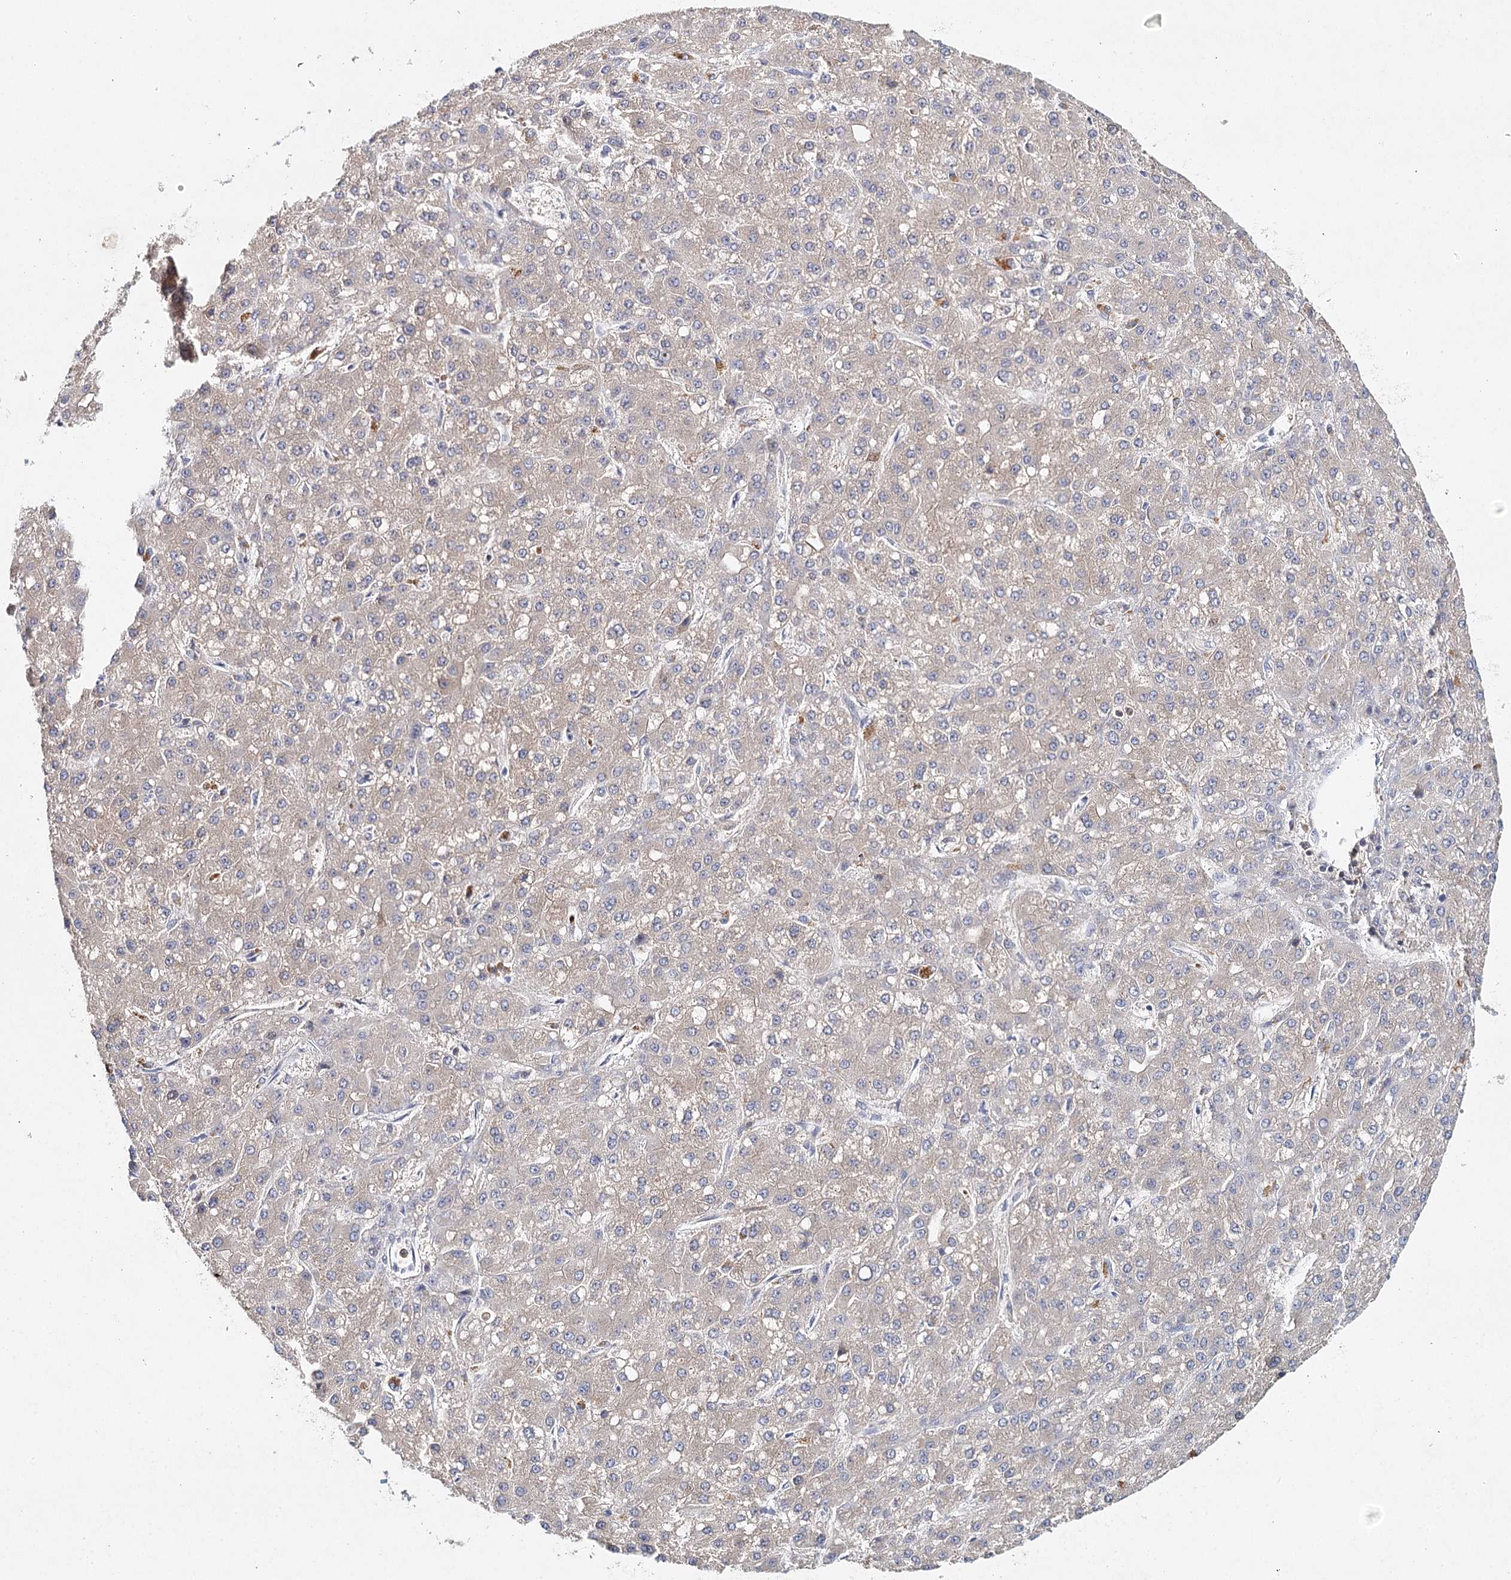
{"staining": {"intensity": "weak", "quantity": "<25%", "location": "cytoplasmic/membranous"}, "tissue": "liver cancer", "cell_type": "Tumor cells", "image_type": "cancer", "snomed": [{"axis": "morphology", "description": "Carcinoma, Hepatocellular, NOS"}, {"axis": "topography", "description": "Liver"}], "caption": "An immunohistochemistry (IHC) photomicrograph of liver cancer is shown. There is no staining in tumor cells of liver cancer. (Brightfield microscopy of DAB IHC at high magnification).", "gene": "SLC41A2", "patient": {"sex": "male", "age": 67}}